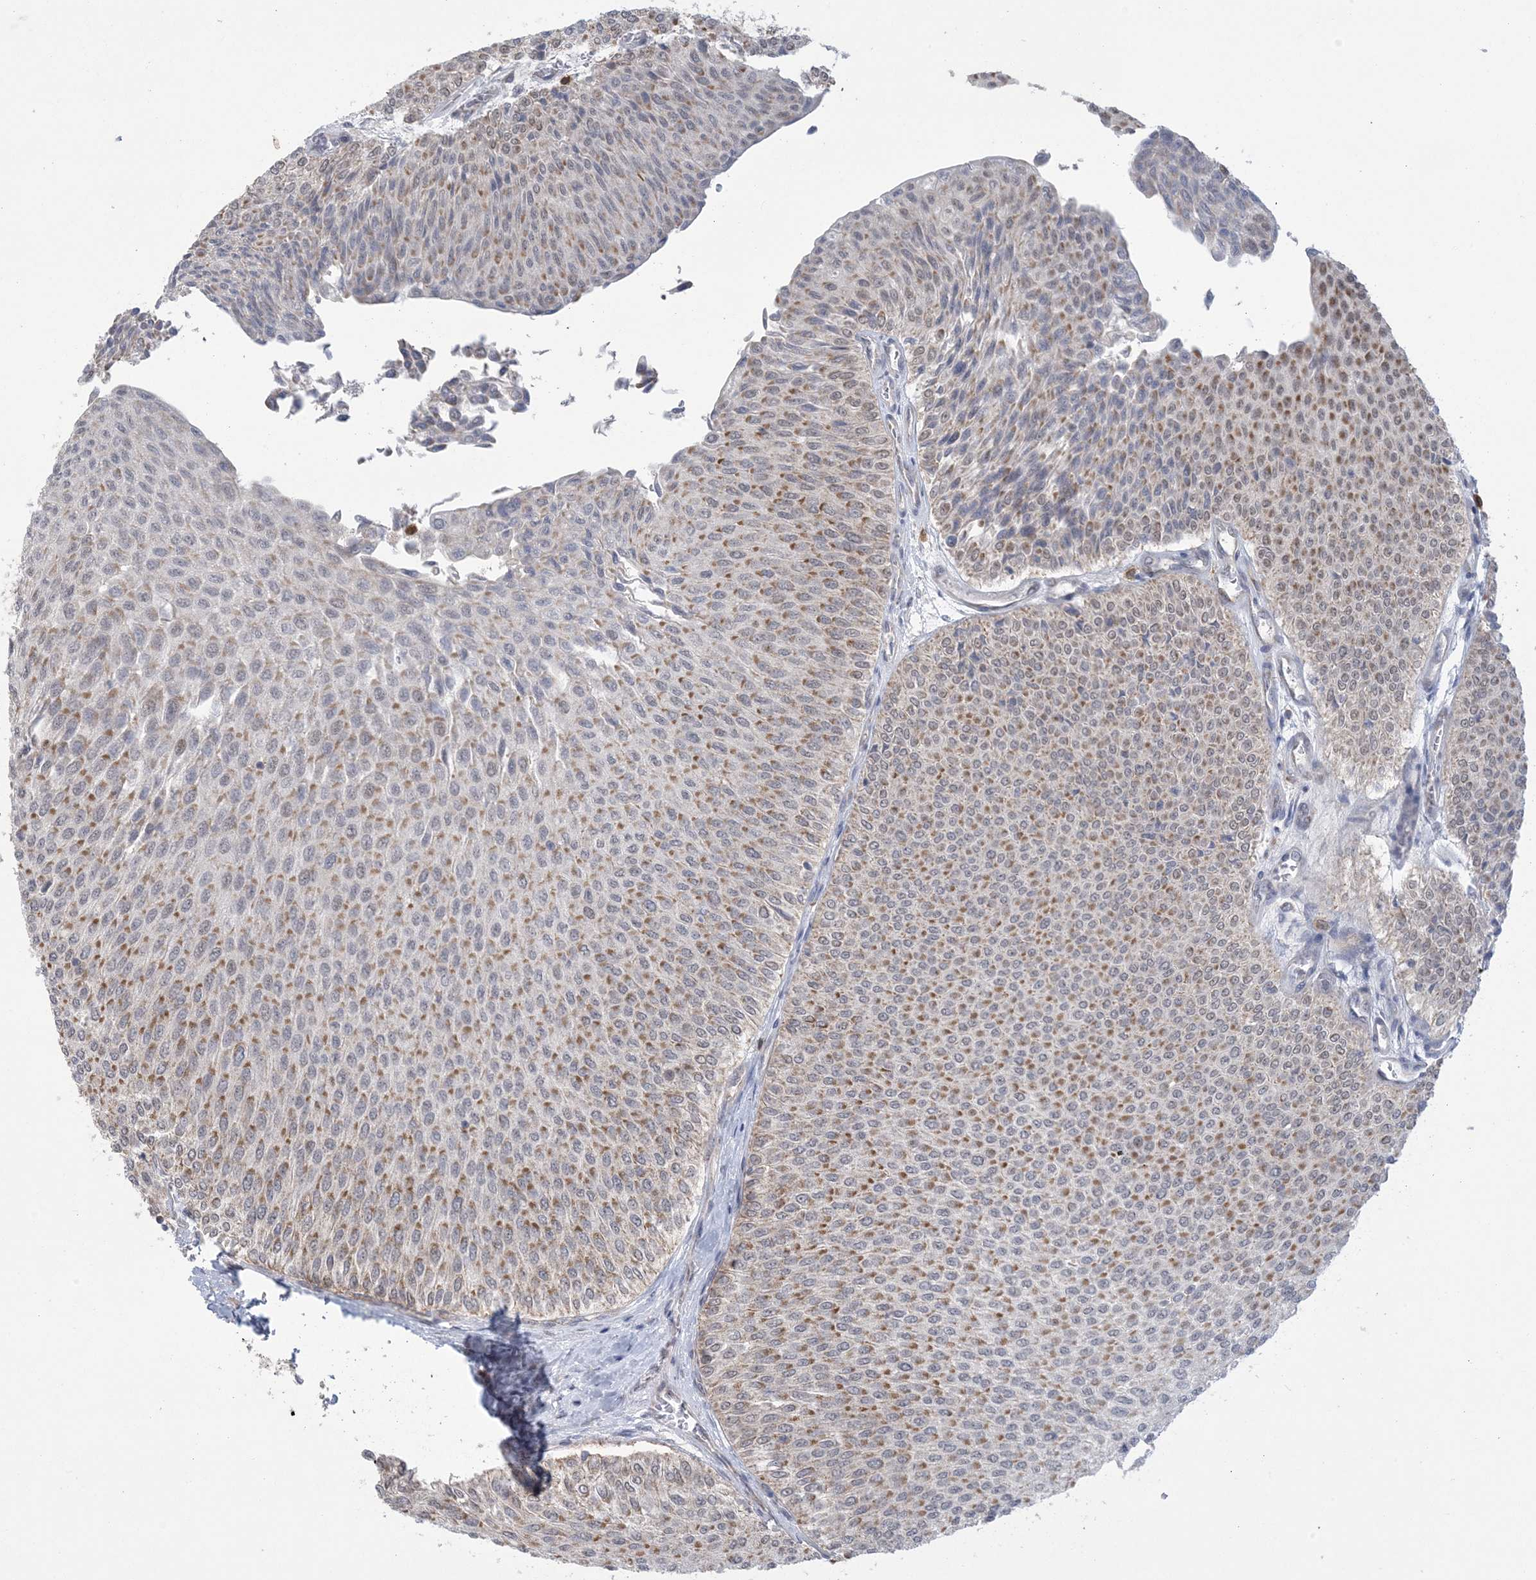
{"staining": {"intensity": "moderate", "quantity": ">75%", "location": "cytoplasmic/membranous"}, "tissue": "urothelial cancer", "cell_type": "Tumor cells", "image_type": "cancer", "snomed": [{"axis": "morphology", "description": "Urothelial carcinoma, Low grade"}, {"axis": "topography", "description": "Urinary bladder"}], "caption": "Urothelial cancer stained for a protein (brown) demonstrates moderate cytoplasmic/membranous positive expression in about >75% of tumor cells.", "gene": "TRMT10C", "patient": {"sex": "male", "age": 78}}